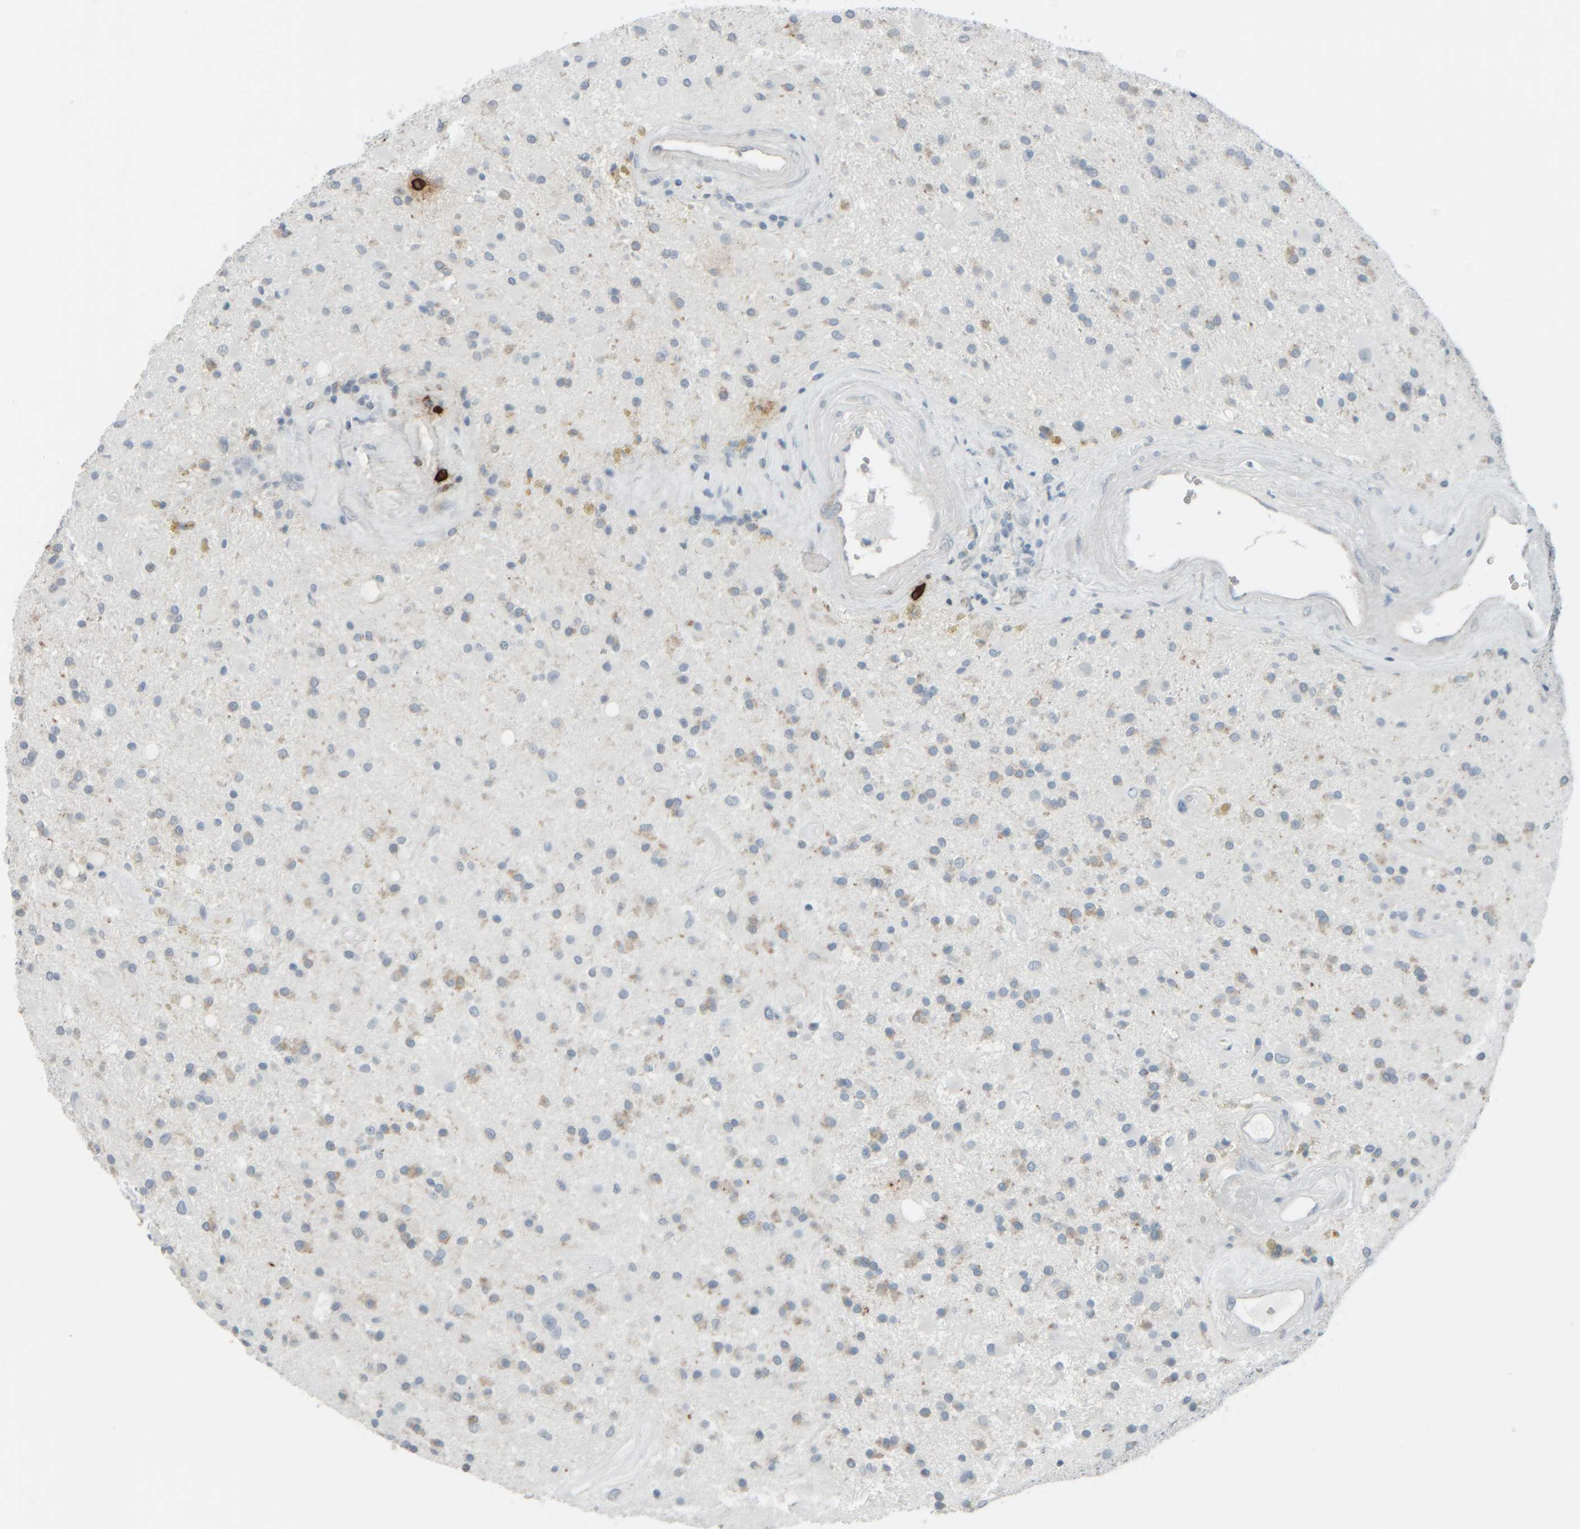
{"staining": {"intensity": "weak", "quantity": "<25%", "location": "cytoplasmic/membranous"}, "tissue": "glioma", "cell_type": "Tumor cells", "image_type": "cancer", "snomed": [{"axis": "morphology", "description": "Glioma, malignant, Low grade"}, {"axis": "topography", "description": "Brain"}], "caption": "Immunohistochemistry (IHC) of human glioma reveals no staining in tumor cells.", "gene": "TPSAB1", "patient": {"sex": "male", "age": 58}}